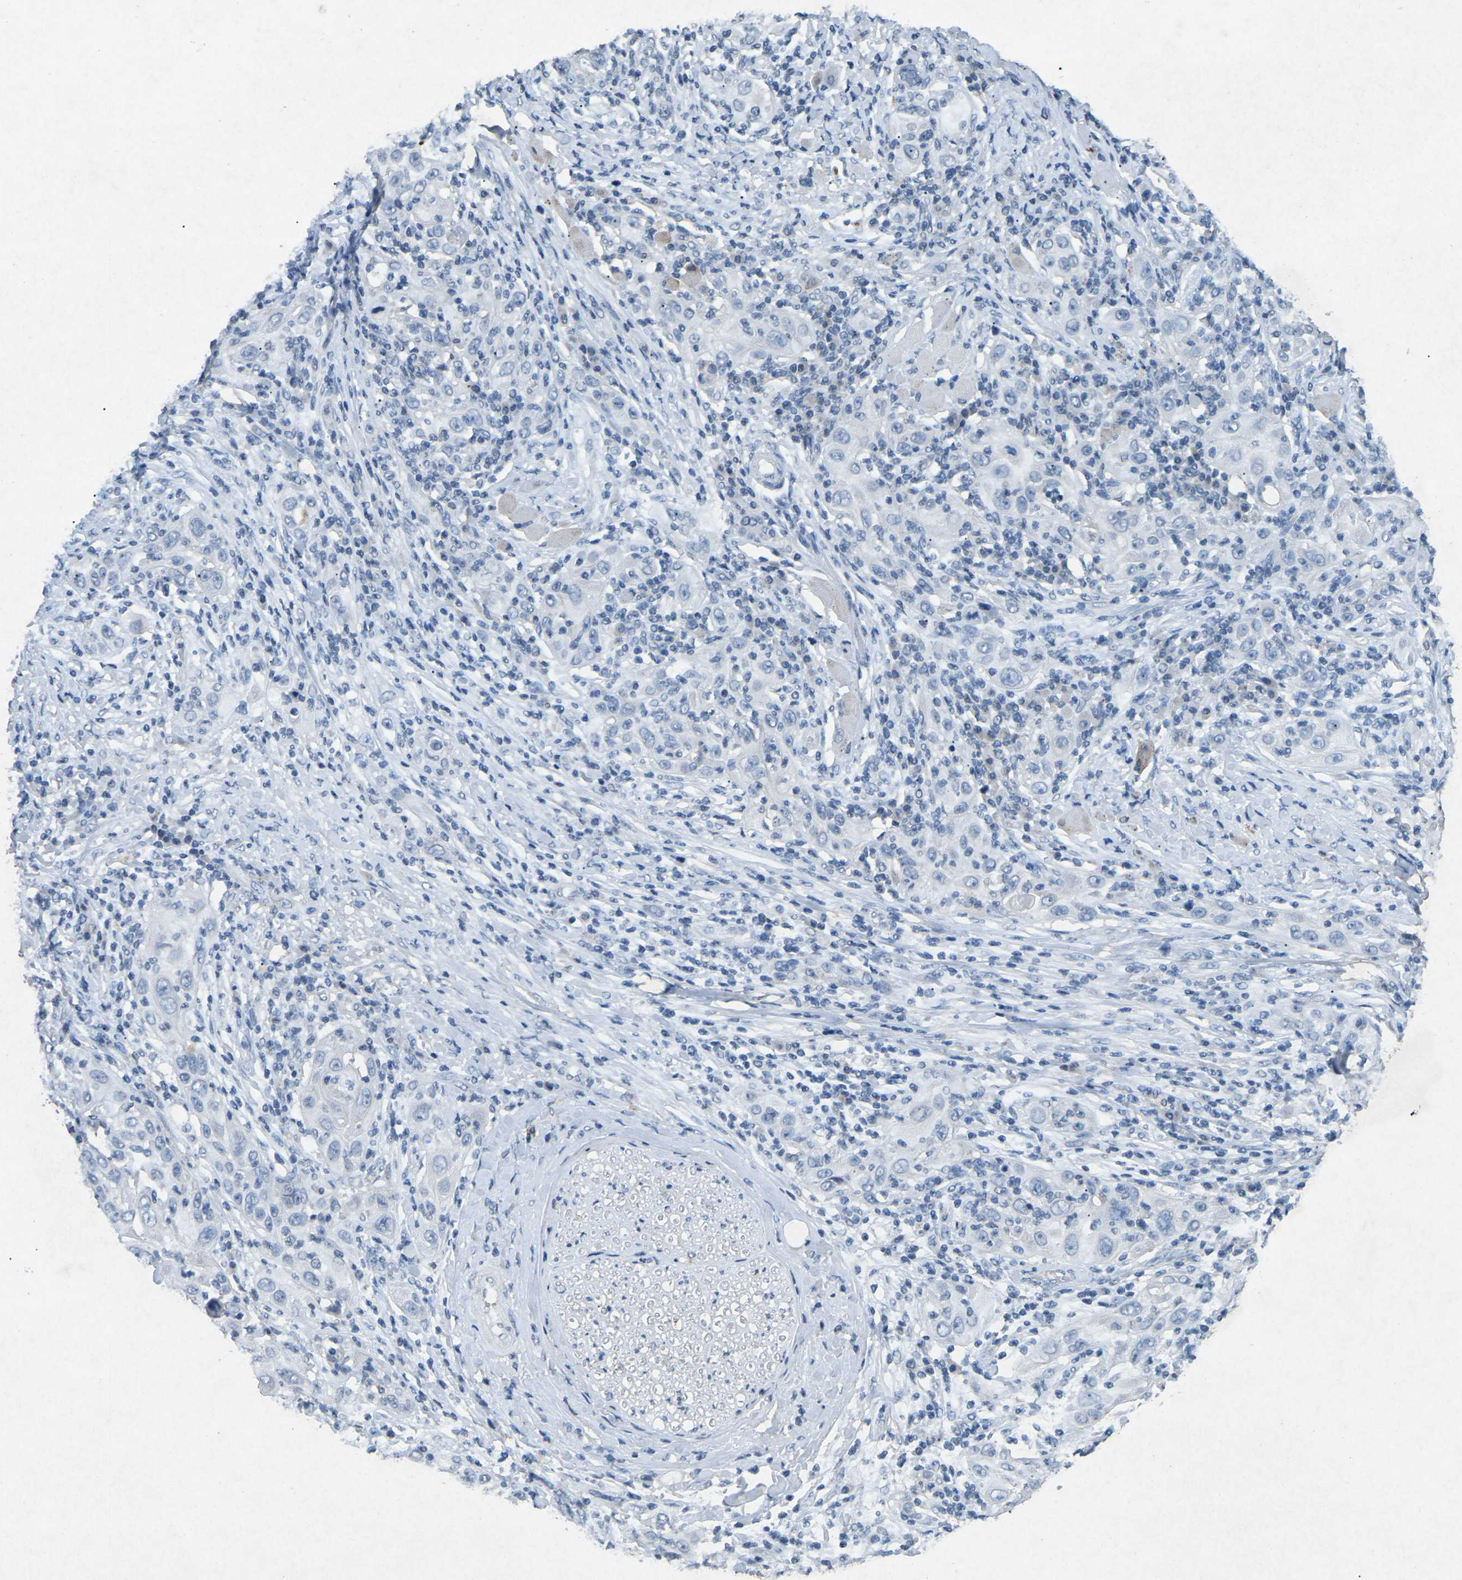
{"staining": {"intensity": "negative", "quantity": "none", "location": "none"}, "tissue": "skin cancer", "cell_type": "Tumor cells", "image_type": "cancer", "snomed": [{"axis": "morphology", "description": "Squamous cell carcinoma, NOS"}, {"axis": "topography", "description": "Skin"}], "caption": "Tumor cells show no significant protein positivity in skin cancer (squamous cell carcinoma).", "gene": "A1BG", "patient": {"sex": "female", "age": 88}}